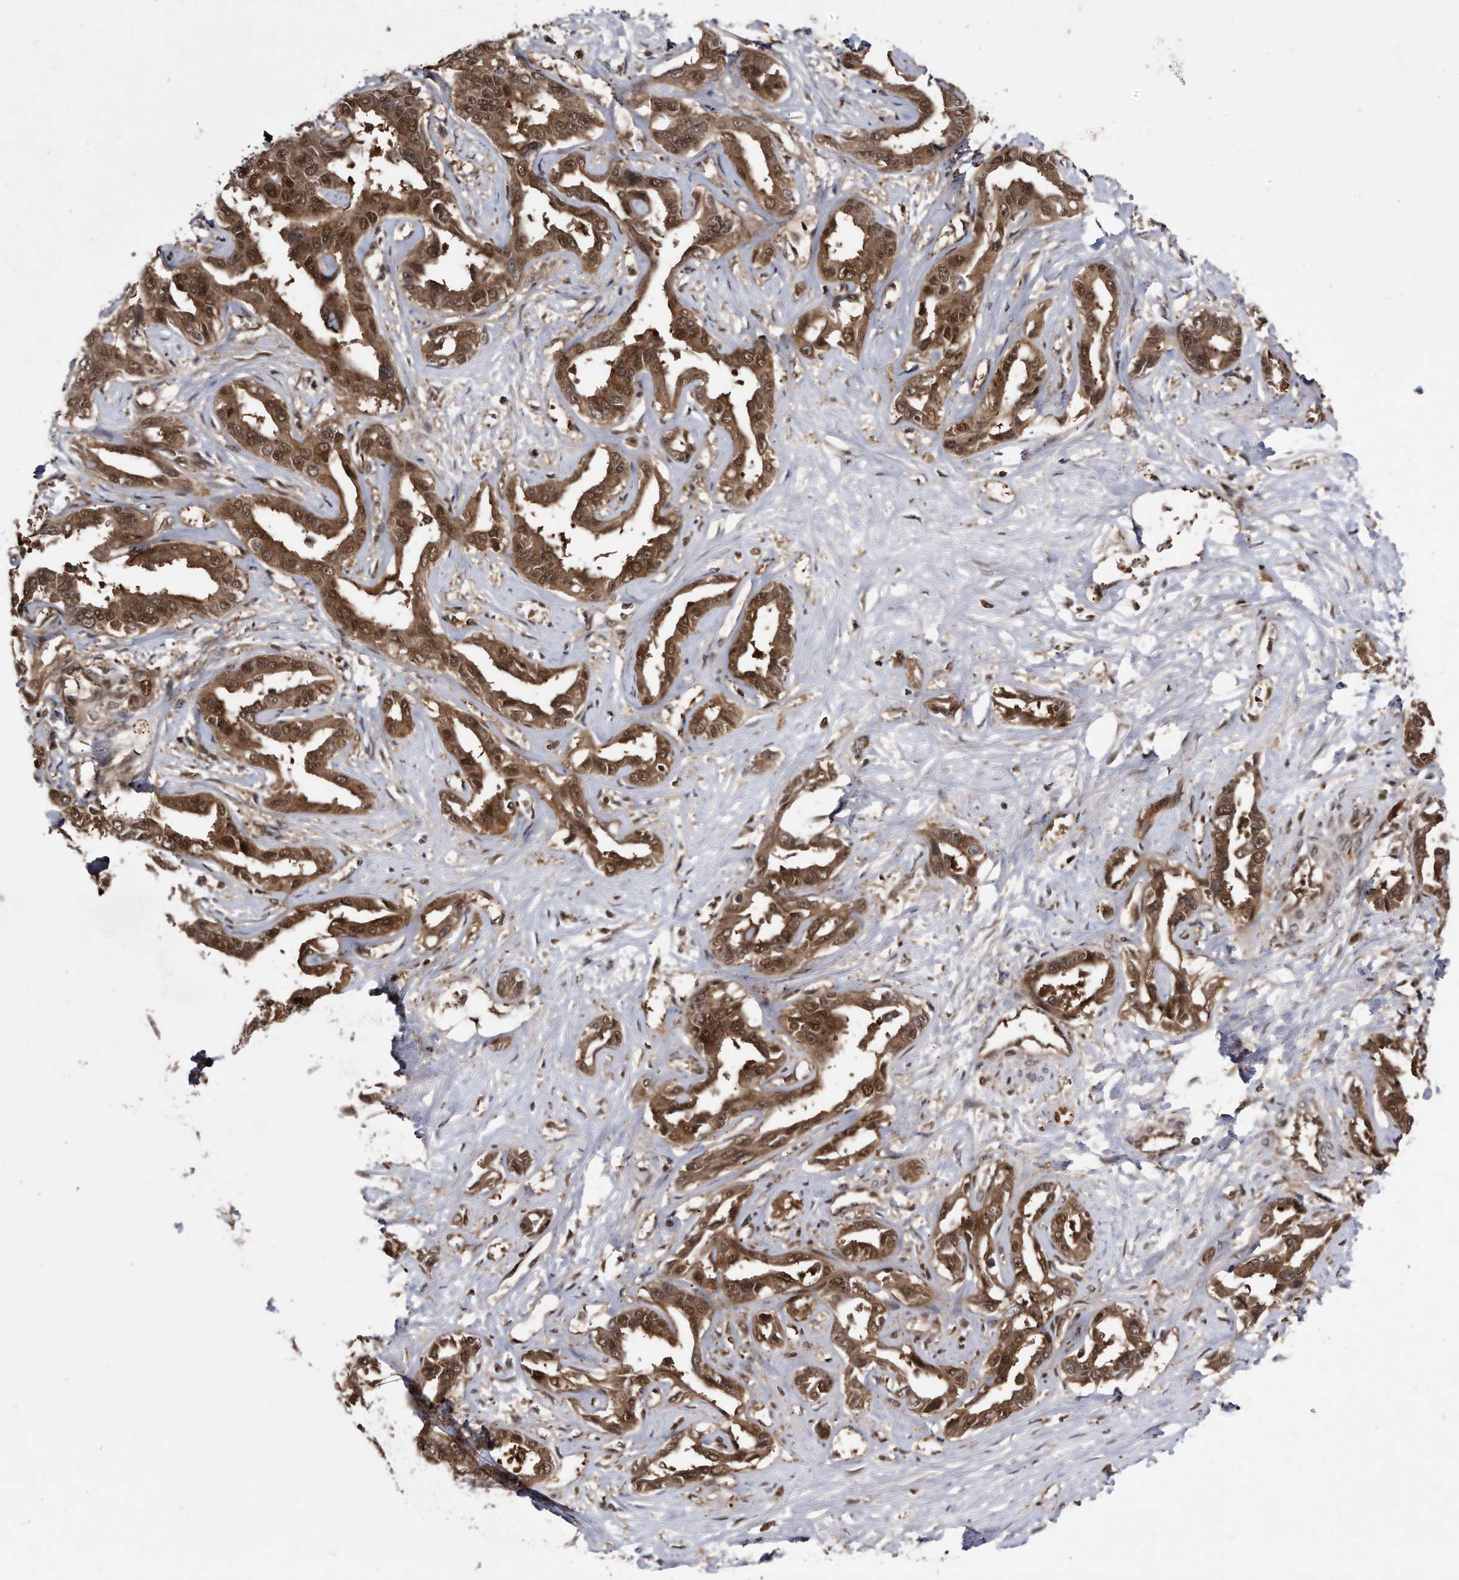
{"staining": {"intensity": "moderate", "quantity": ">75%", "location": "cytoplasmic/membranous,nuclear"}, "tissue": "liver cancer", "cell_type": "Tumor cells", "image_type": "cancer", "snomed": [{"axis": "morphology", "description": "Cholangiocarcinoma"}, {"axis": "topography", "description": "Liver"}], "caption": "Immunohistochemical staining of human liver cholangiocarcinoma shows medium levels of moderate cytoplasmic/membranous and nuclear staining in about >75% of tumor cells.", "gene": "RAD23B", "patient": {"sex": "male", "age": 59}}